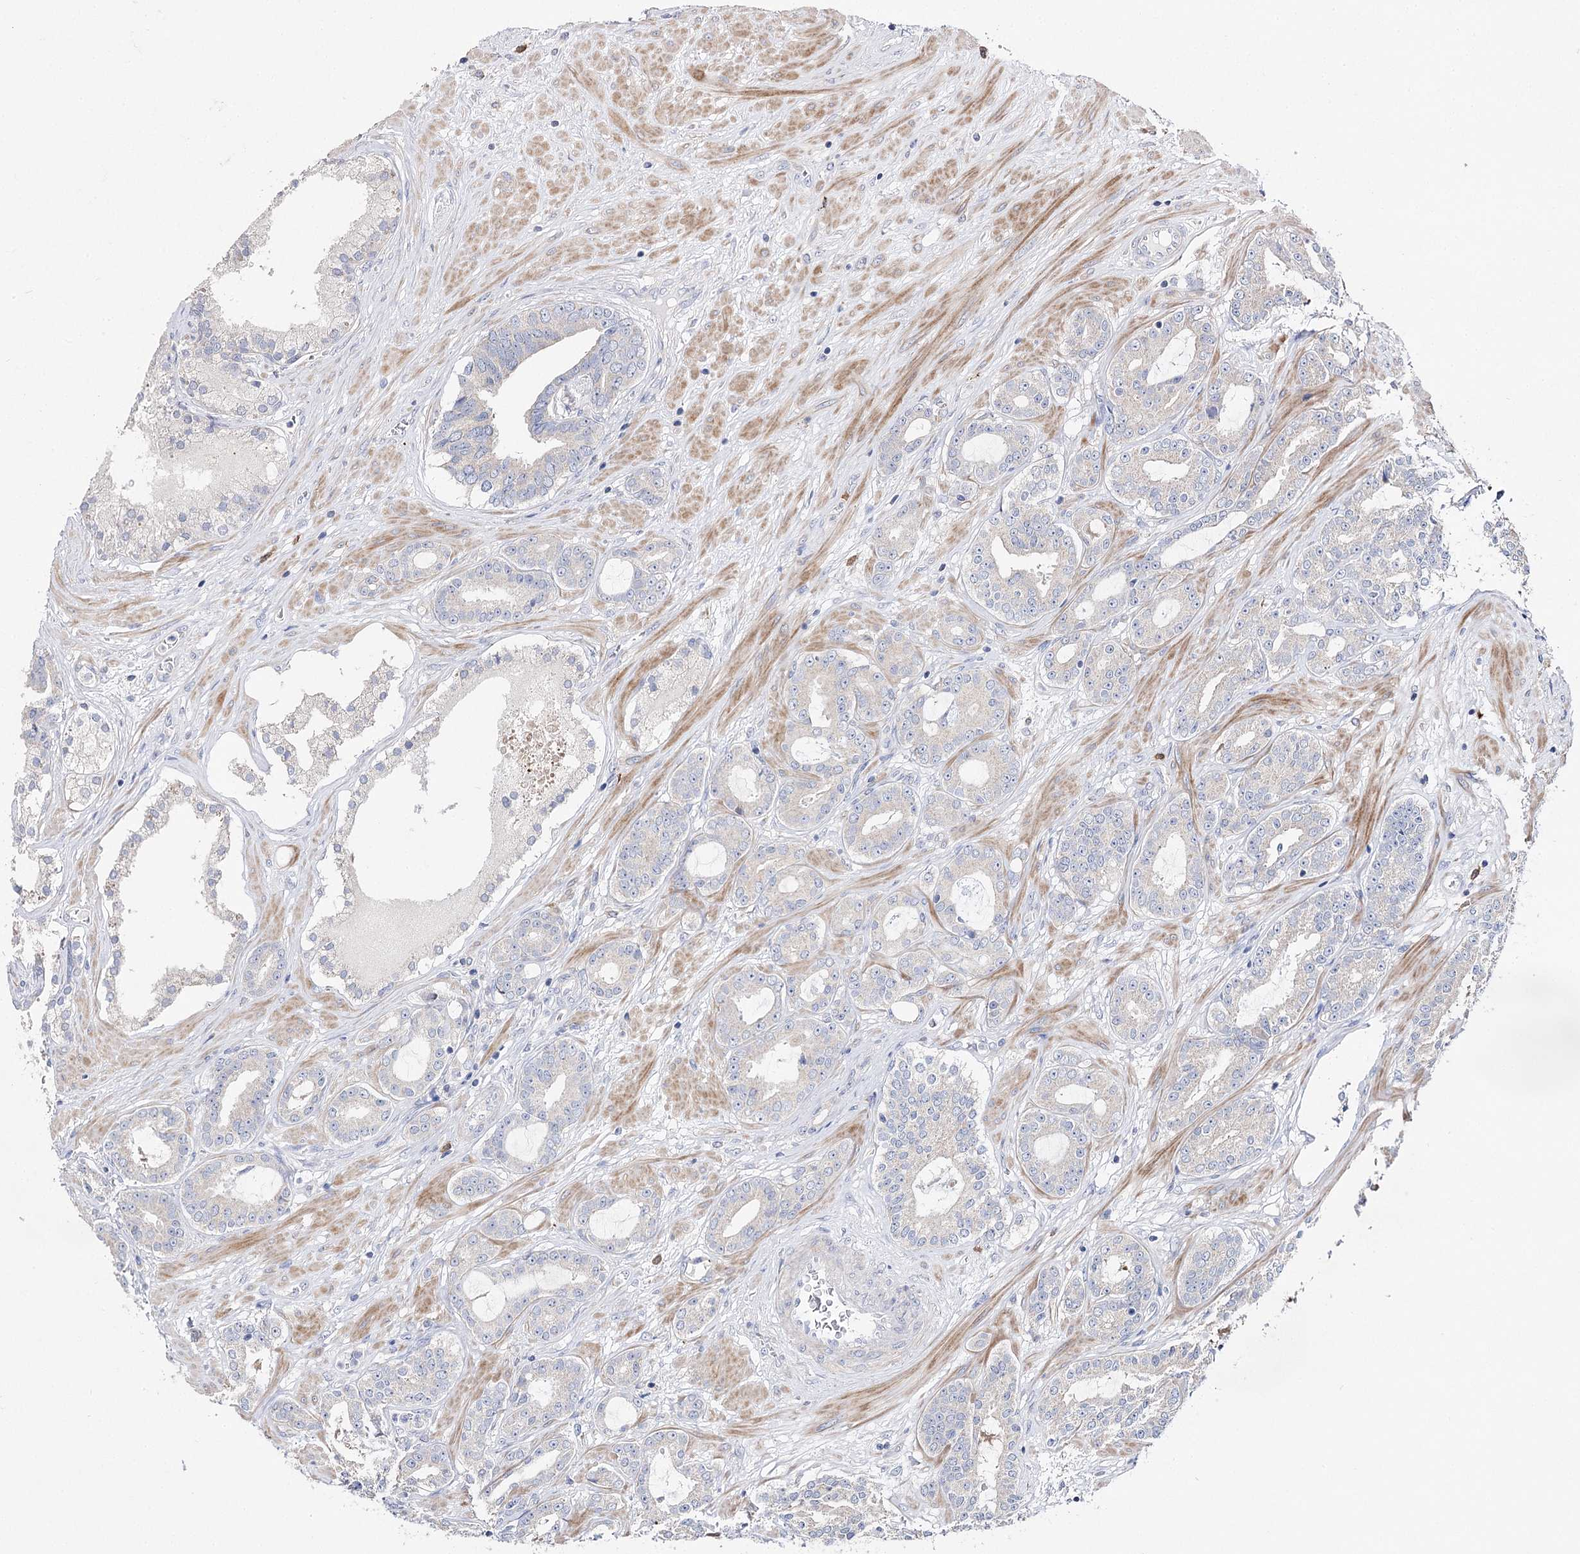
{"staining": {"intensity": "negative", "quantity": "none", "location": "none"}, "tissue": "prostate cancer", "cell_type": "Tumor cells", "image_type": "cancer", "snomed": [{"axis": "morphology", "description": "Adenocarcinoma, High grade"}, {"axis": "topography", "description": "Prostate"}], "caption": "Immunohistochemistry of human prostate cancer shows no staining in tumor cells. (Immunohistochemistry (ihc), brightfield microscopy, high magnification).", "gene": "NRAP", "patient": {"sex": "male", "age": 58}}